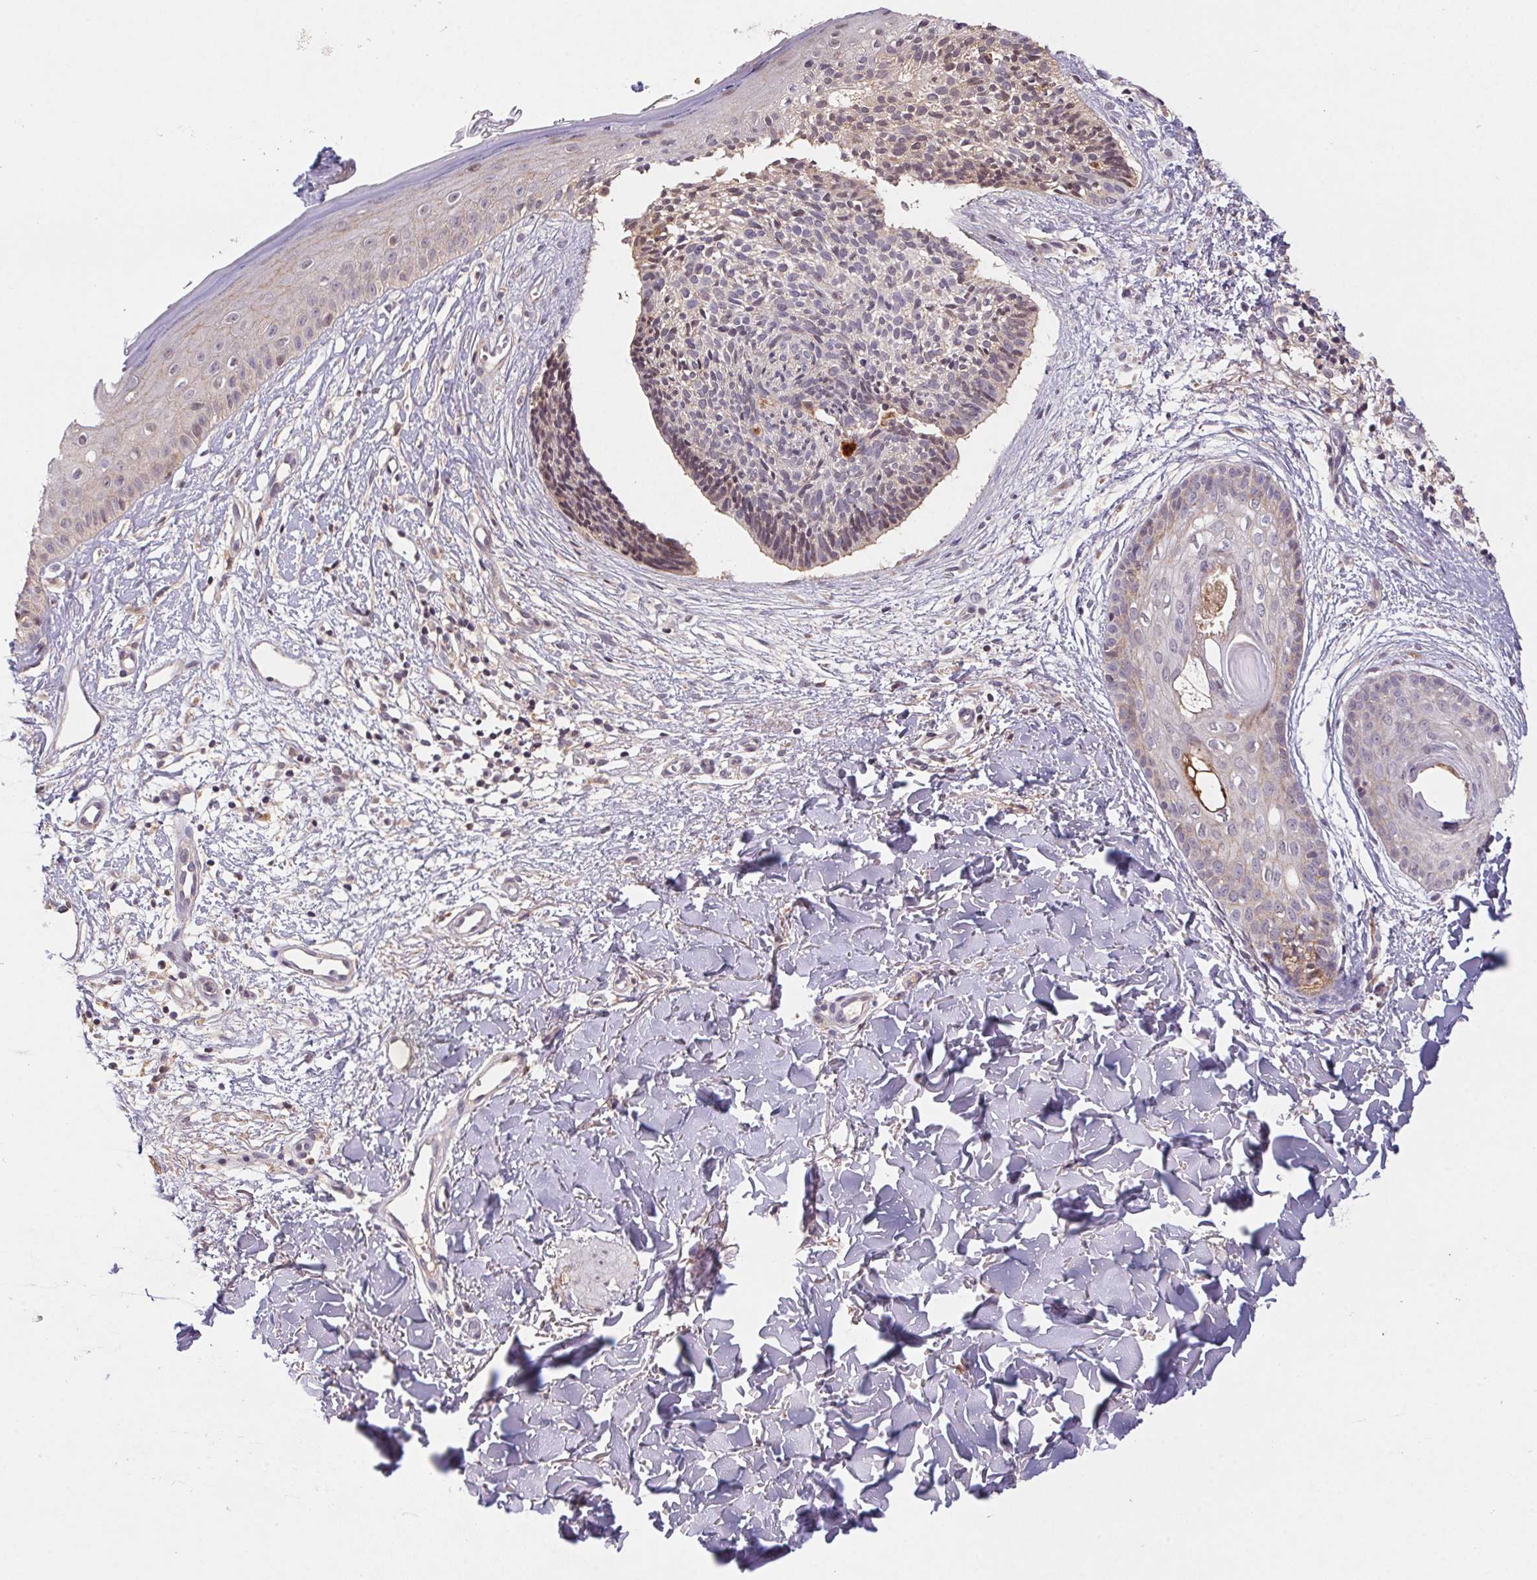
{"staining": {"intensity": "weak", "quantity": "<25%", "location": "cytoplasmic/membranous"}, "tissue": "skin cancer", "cell_type": "Tumor cells", "image_type": "cancer", "snomed": [{"axis": "morphology", "description": "Basal cell carcinoma"}, {"axis": "topography", "description": "Skin"}], "caption": "Skin basal cell carcinoma was stained to show a protein in brown. There is no significant expression in tumor cells.", "gene": "SLC52A2", "patient": {"sex": "male", "age": 51}}